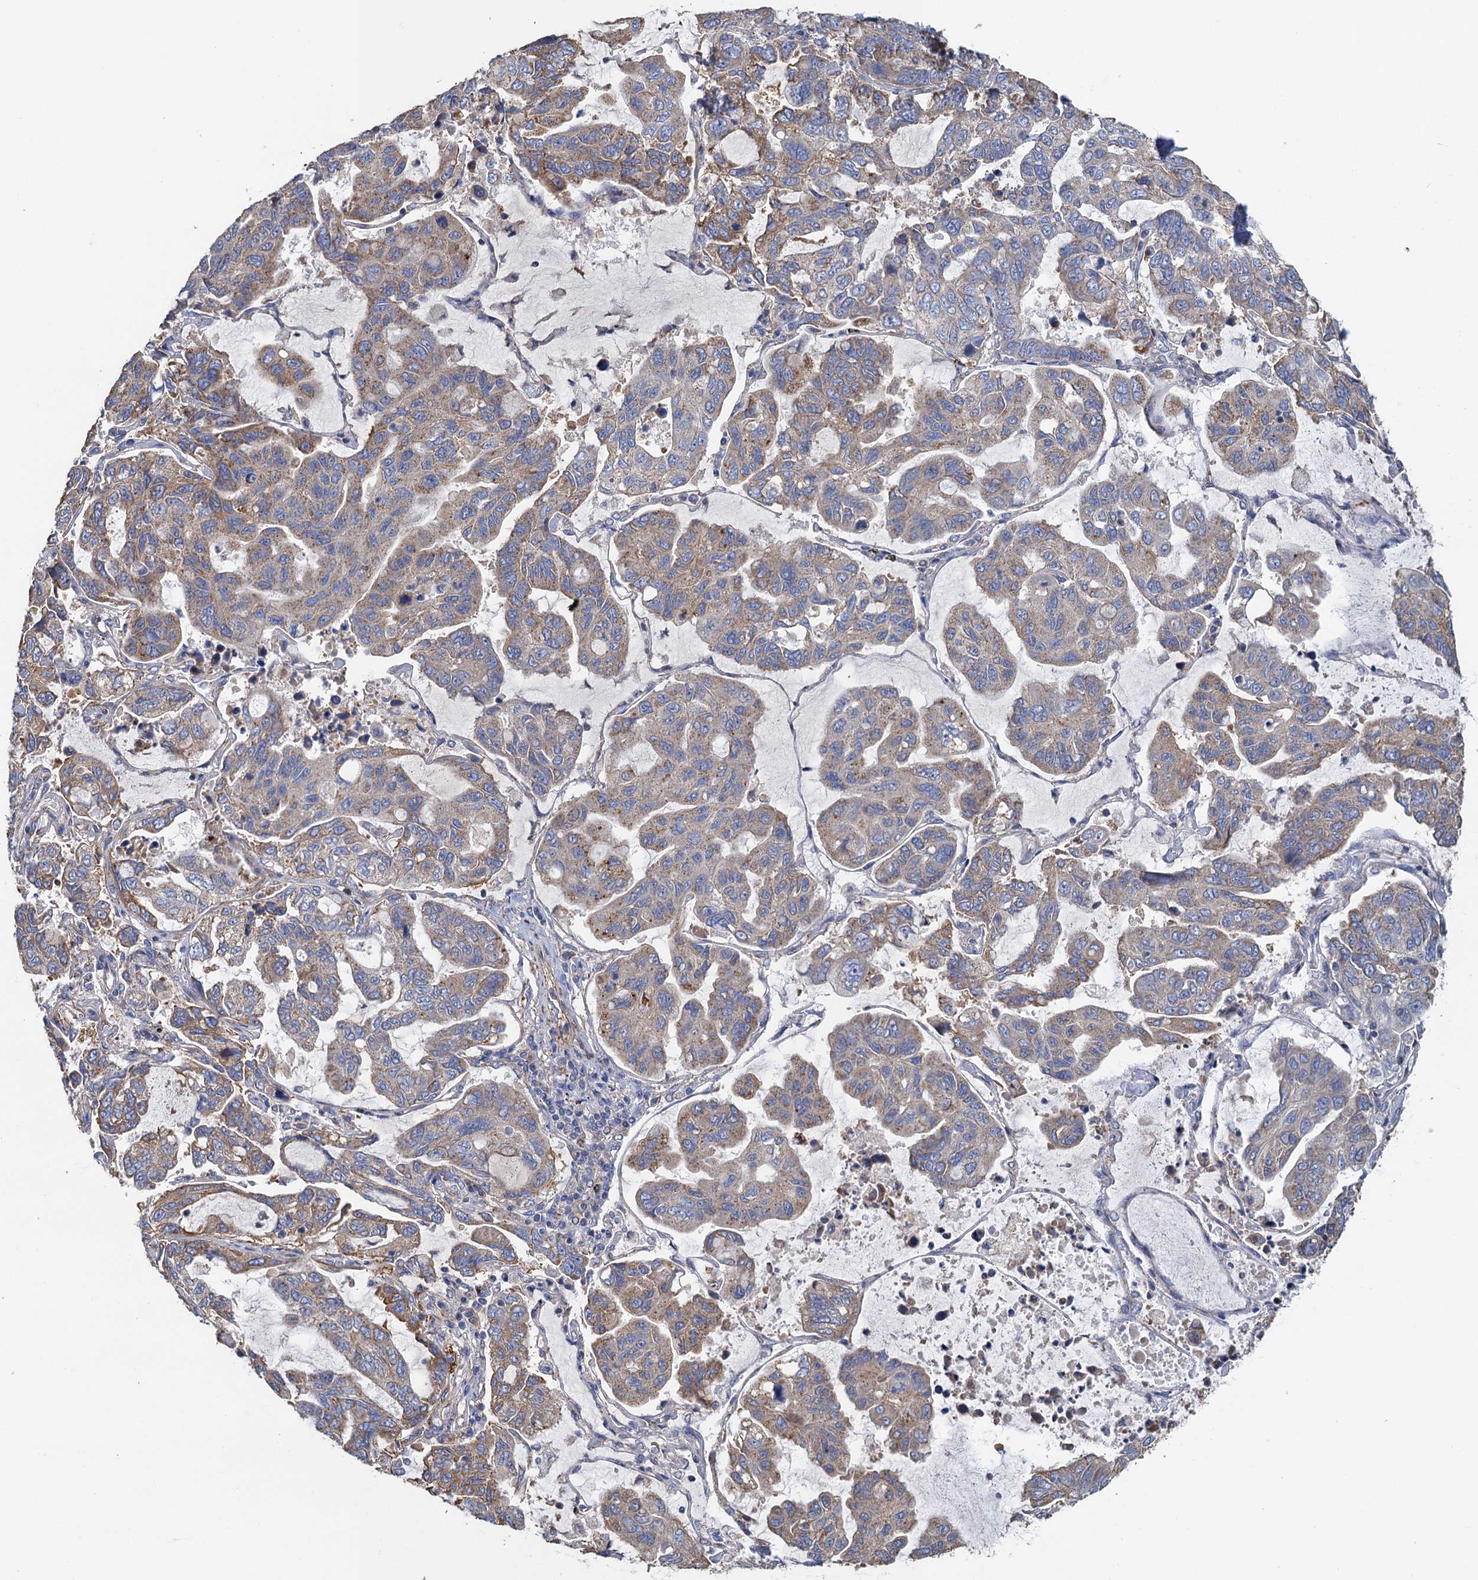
{"staining": {"intensity": "moderate", "quantity": "25%-75%", "location": "cytoplasmic/membranous"}, "tissue": "lung cancer", "cell_type": "Tumor cells", "image_type": "cancer", "snomed": [{"axis": "morphology", "description": "Adenocarcinoma, NOS"}, {"axis": "topography", "description": "Lung"}], "caption": "There is medium levels of moderate cytoplasmic/membranous expression in tumor cells of lung cancer (adenocarcinoma), as demonstrated by immunohistochemical staining (brown color).", "gene": "GCSH", "patient": {"sex": "male", "age": 64}}